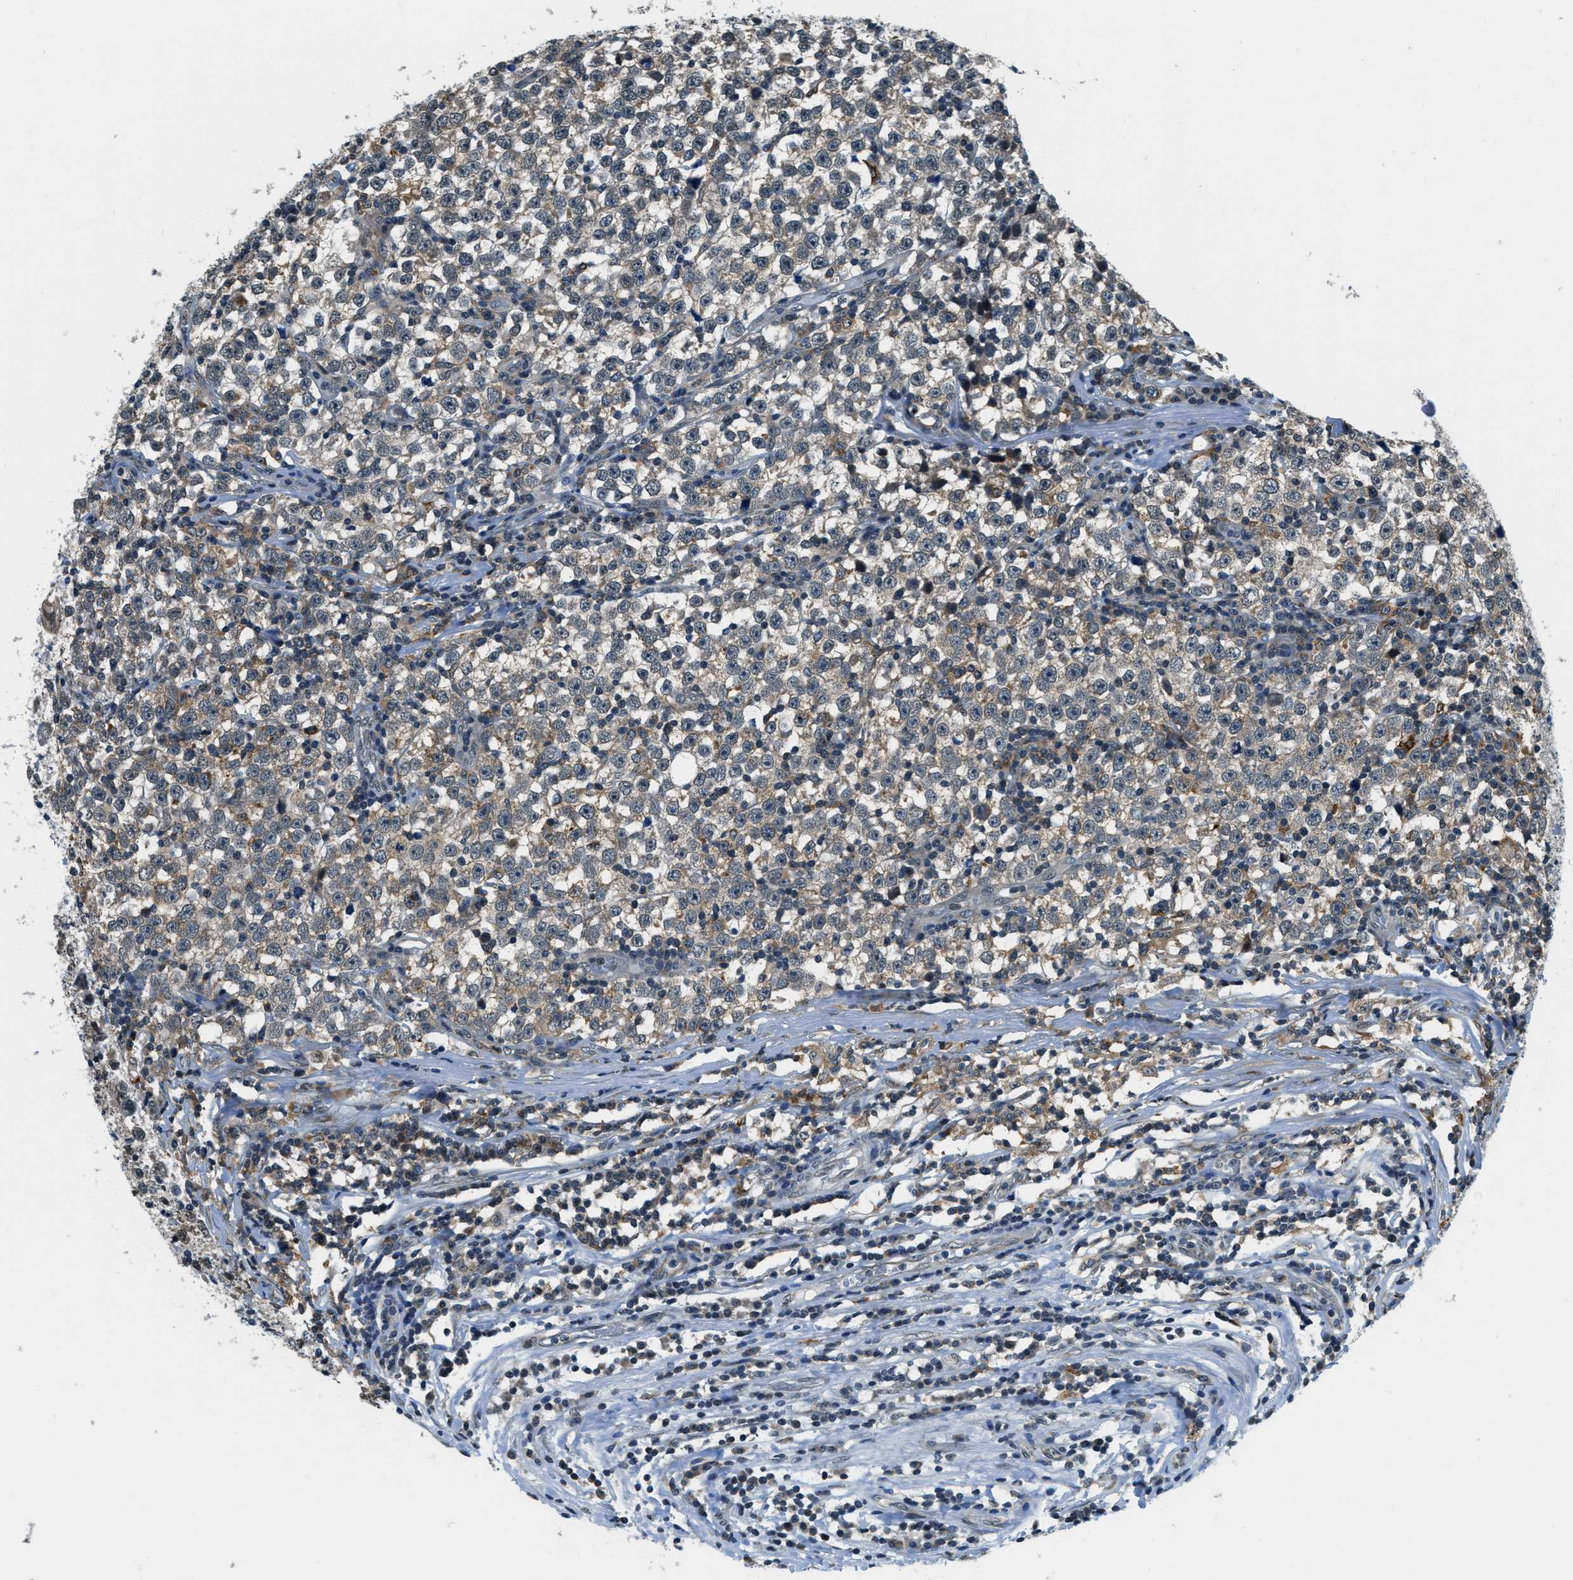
{"staining": {"intensity": "weak", "quantity": "<25%", "location": "cytoplasmic/membranous"}, "tissue": "testis cancer", "cell_type": "Tumor cells", "image_type": "cancer", "snomed": [{"axis": "morphology", "description": "Seminoma, NOS"}, {"axis": "topography", "description": "Testis"}], "caption": "This is an IHC photomicrograph of human seminoma (testis). There is no staining in tumor cells.", "gene": "RAB11FIP1", "patient": {"sex": "male", "age": 43}}